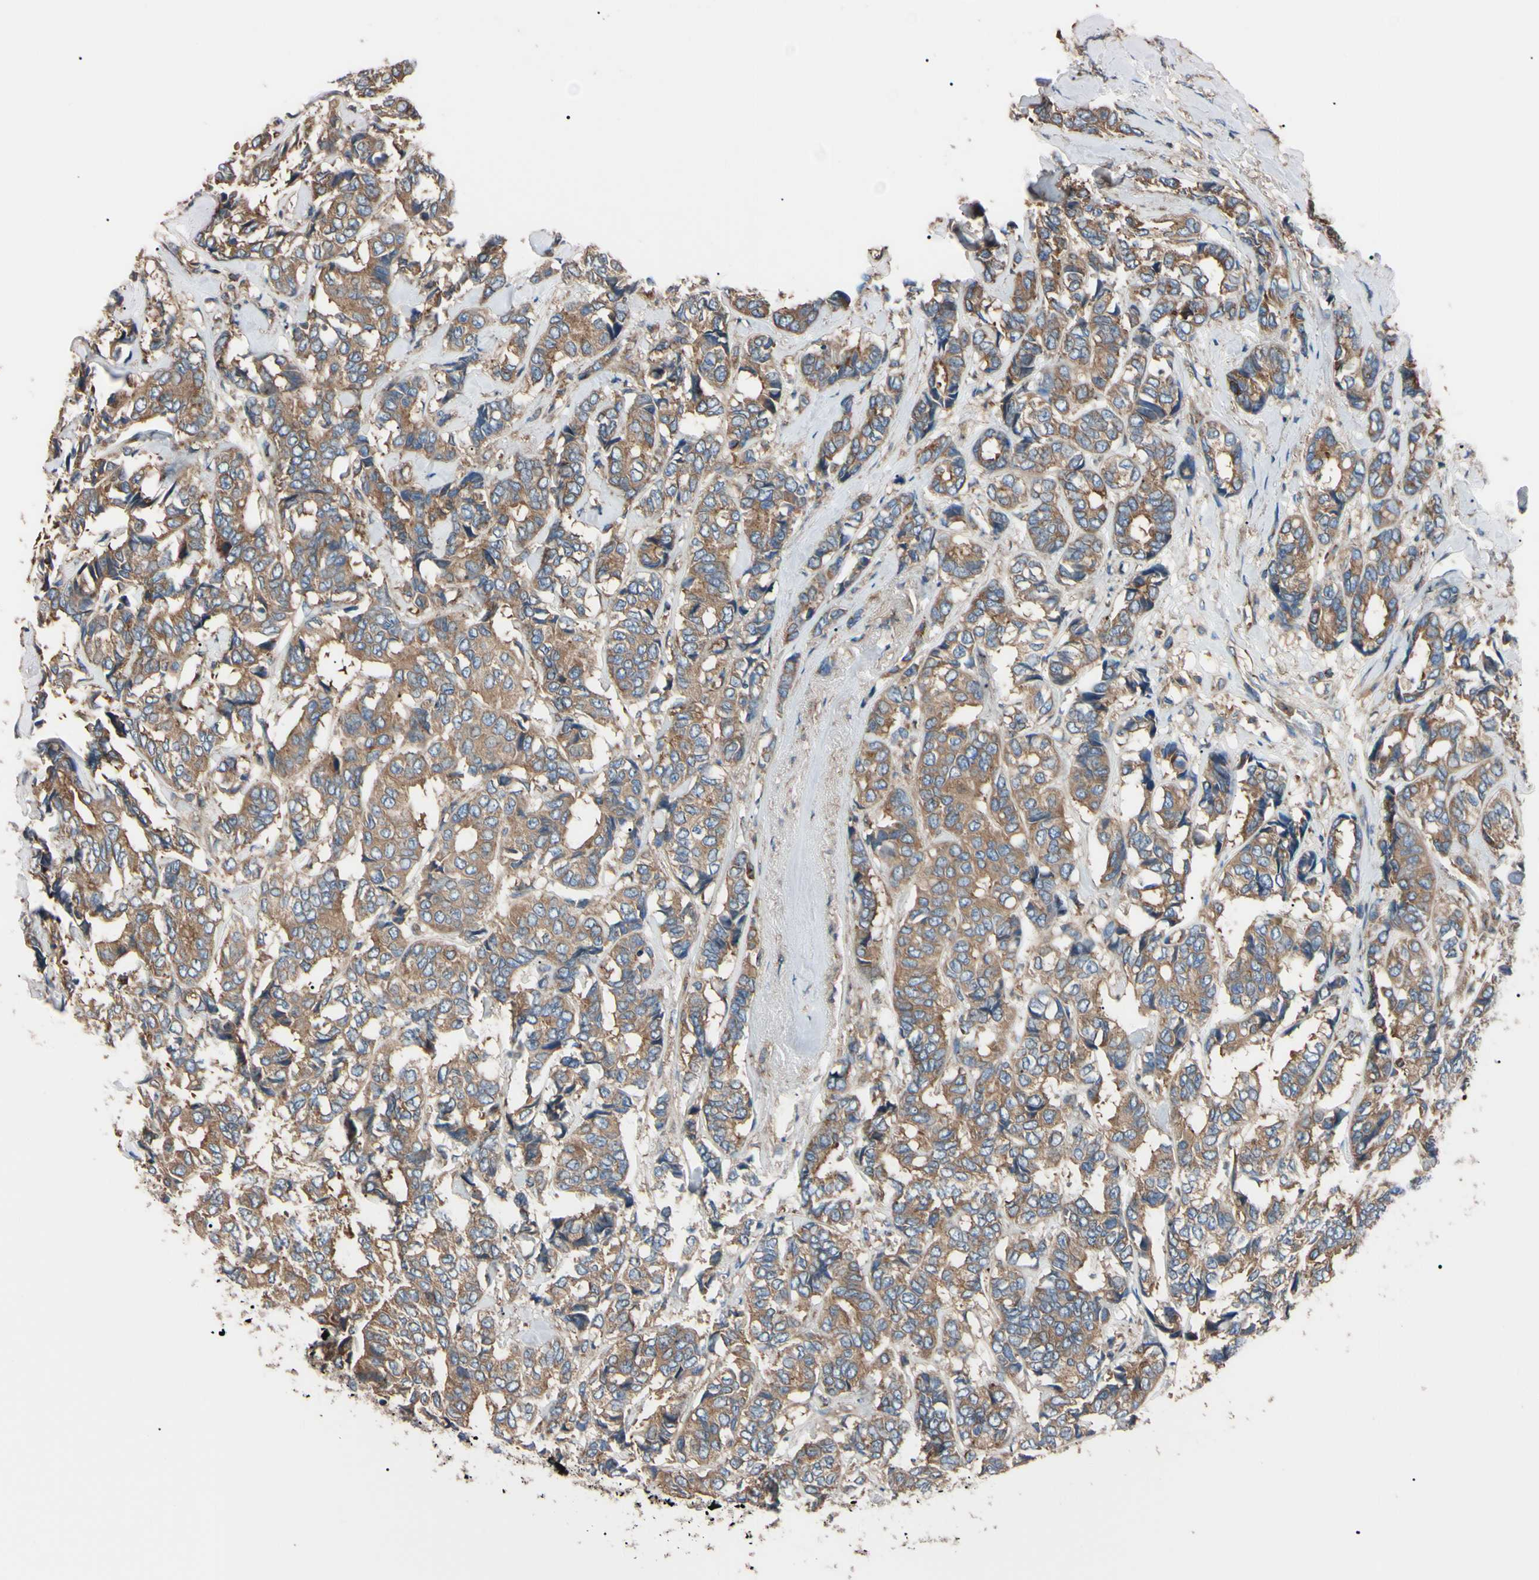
{"staining": {"intensity": "moderate", "quantity": ">75%", "location": "cytoplasmic/membranous"}, "tissue": "breast cancer", "cell_type": "Tumor cells", "image_type": "cancer", "snomed": [{"axis": "morphology", "description": "Duct carcinoma"}, {"axis": "topography", "description": "Breast"}], "caption": "Tumor cells show medium levels of moderate cytoplasmic/membranous positivity in about >75% of cells in breast cancer.", "gene": "PRKACA", "patient": {"sex": "female", "age": 87}}